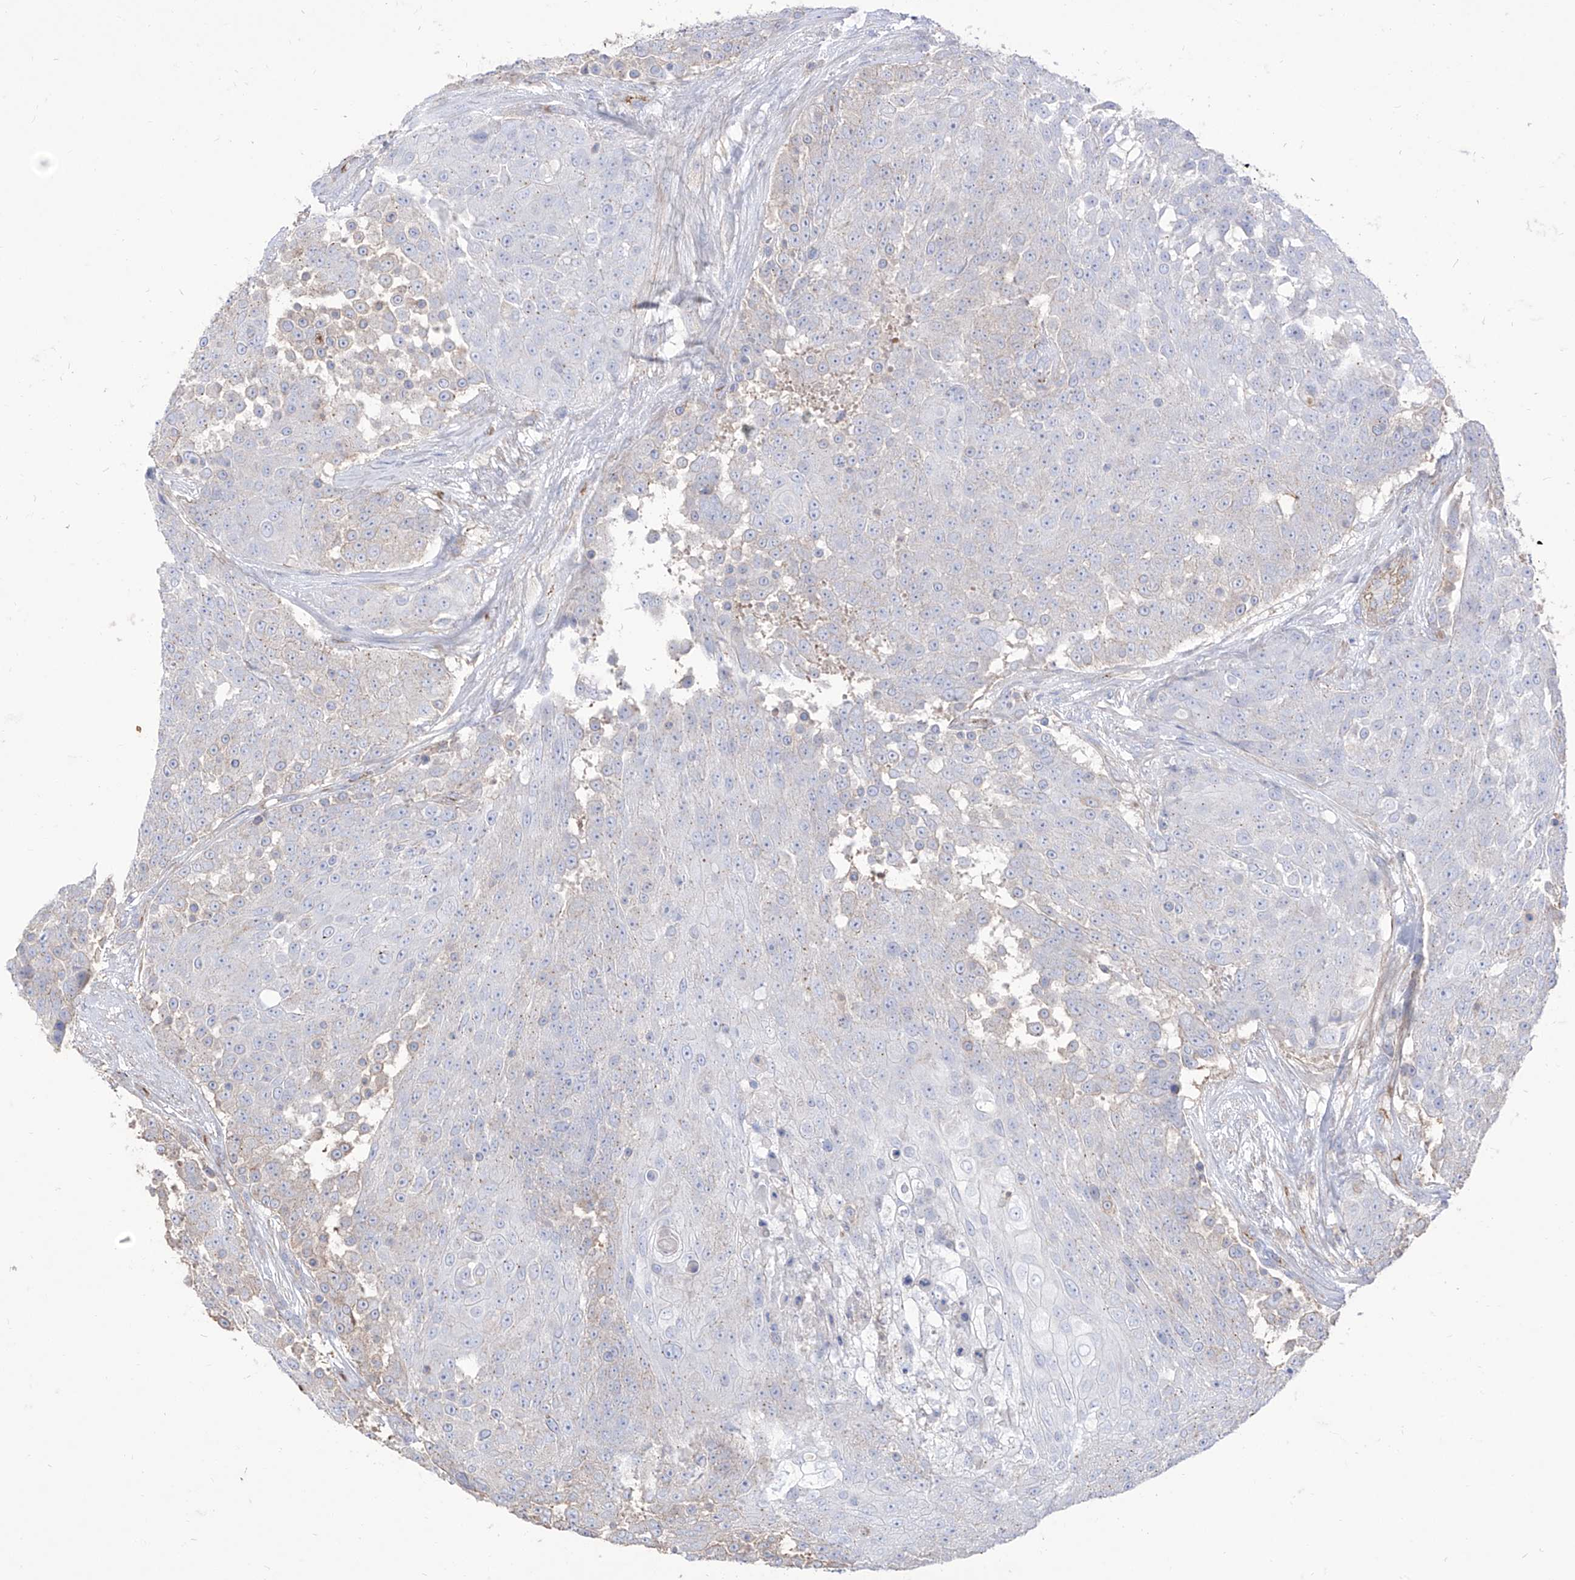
{"staining": {"intensity": "negative", "quantity": "none", "location": "none"}, "tissue": "urothelial cancer", "cell_type": "Tumor cells", "image_type": "cancer", "snomed": [{"axis": "morphology", "description": "Urothelial carcinoma, High grade"}, {"axis": "topography", "description": "Urinary bladder"}], "caption": "High-grade urothelial carcinoma was stained to show a protein in brown. There is no significant staining in tumor cells. (Stains: DAB immunohistochemistry (IHC) with hematoxylin counter stain, Microscopy: brightfield microscopy at high magnification).", "gene": "C1orf74", "patient": {"sex": "female", "age": 63}}